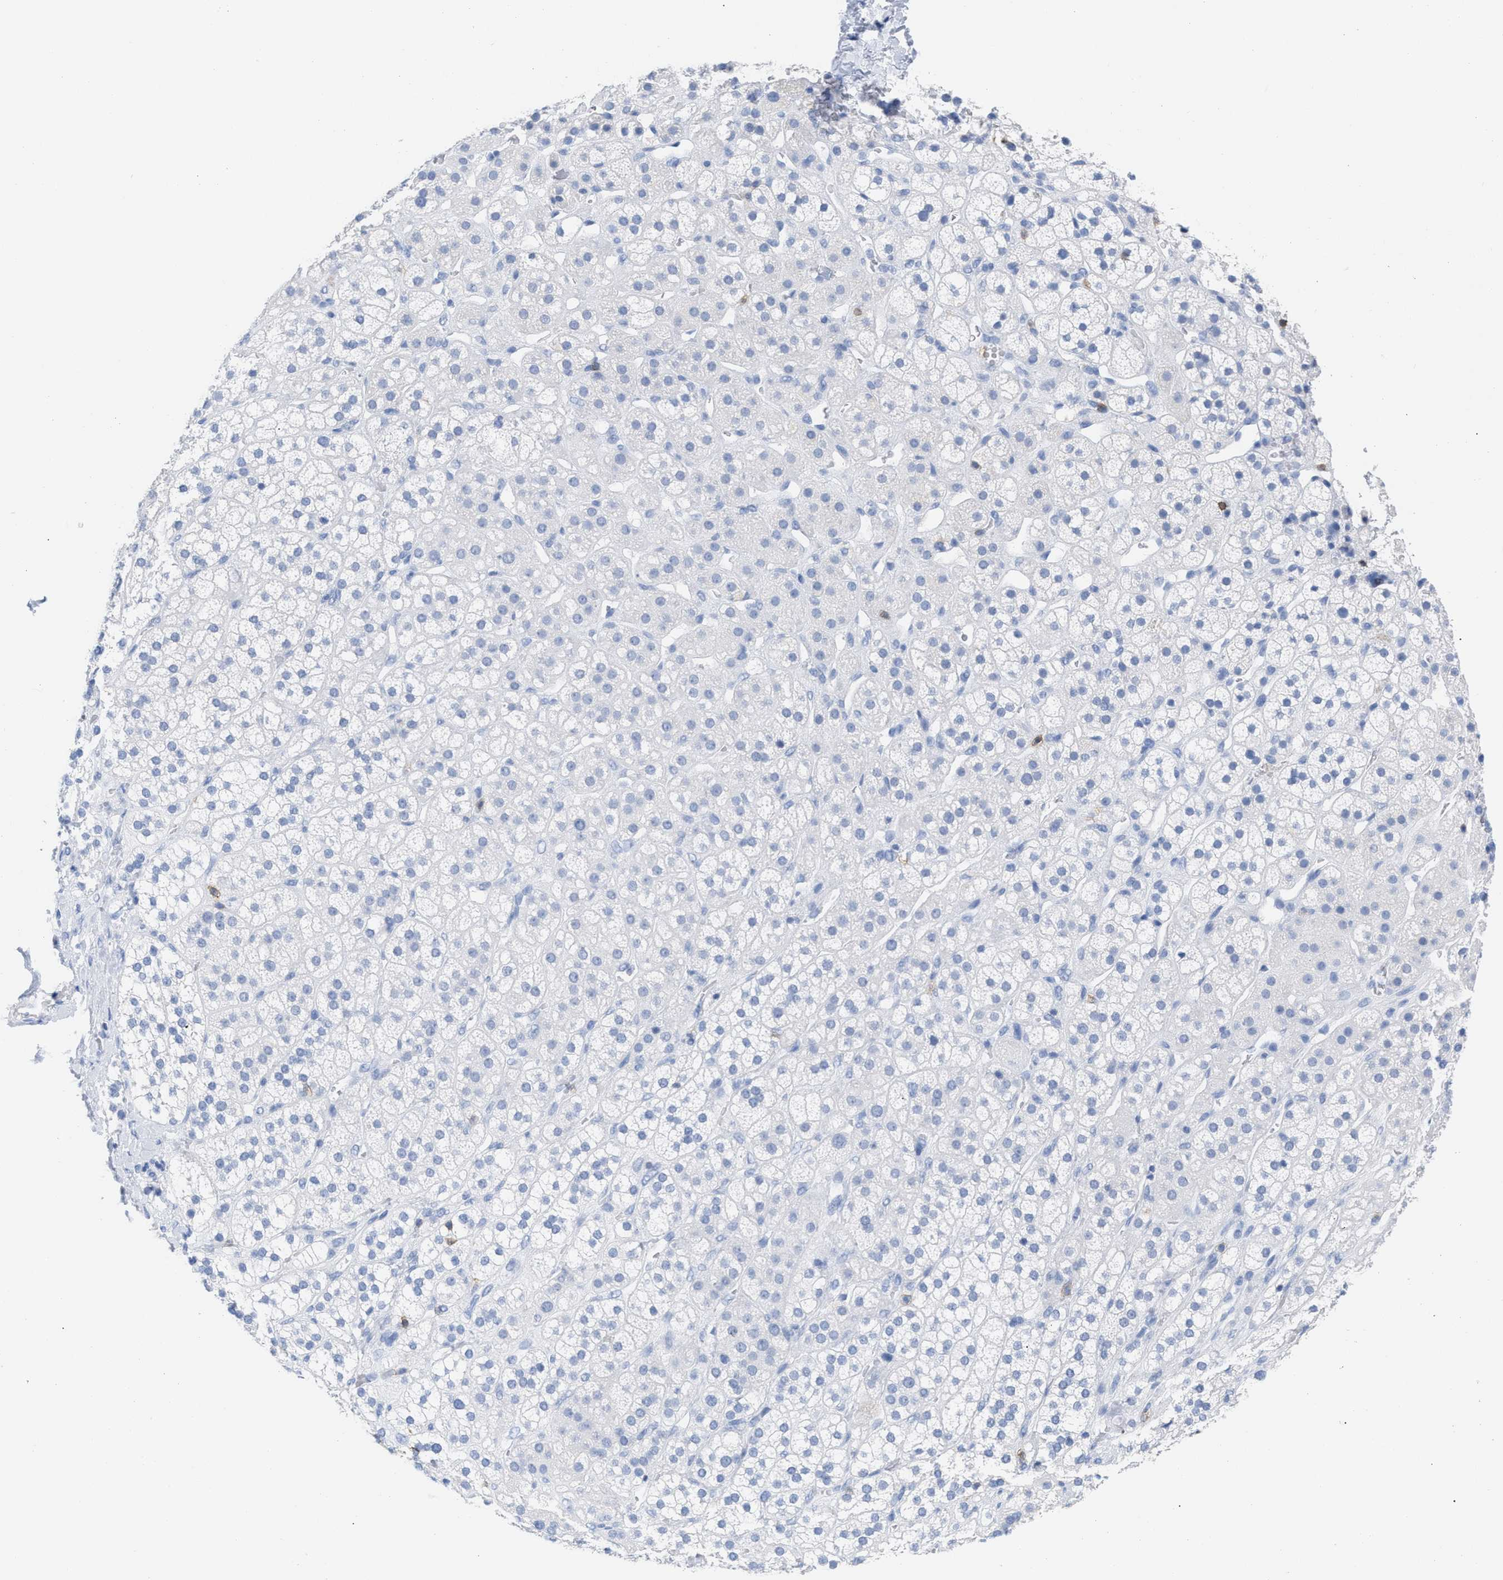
{"staining": {"intensity": "negative", "quantity": "none", "location": "none"}, "tissue": "adrenal gland", "cell_type": "Glandular cells", "image_type": "normal", "snomed": [{"axis": "morphology", "description": "Normal tissue, NOS"}, {"axis": "topography", "description": "Adrenal gland"}], "caption": "A high-resolution histopathology image shows immunohistochemistry (IHC) staining of unremarkable adrenal gland, which demonstrates no significant expression in glandular cells. (Brightfield microscopy of DAB (3,3'-diaminobenzidine) IHC at high magnification).", "gene": "CD5", "patient": {"sex": "male", "age": 56}}